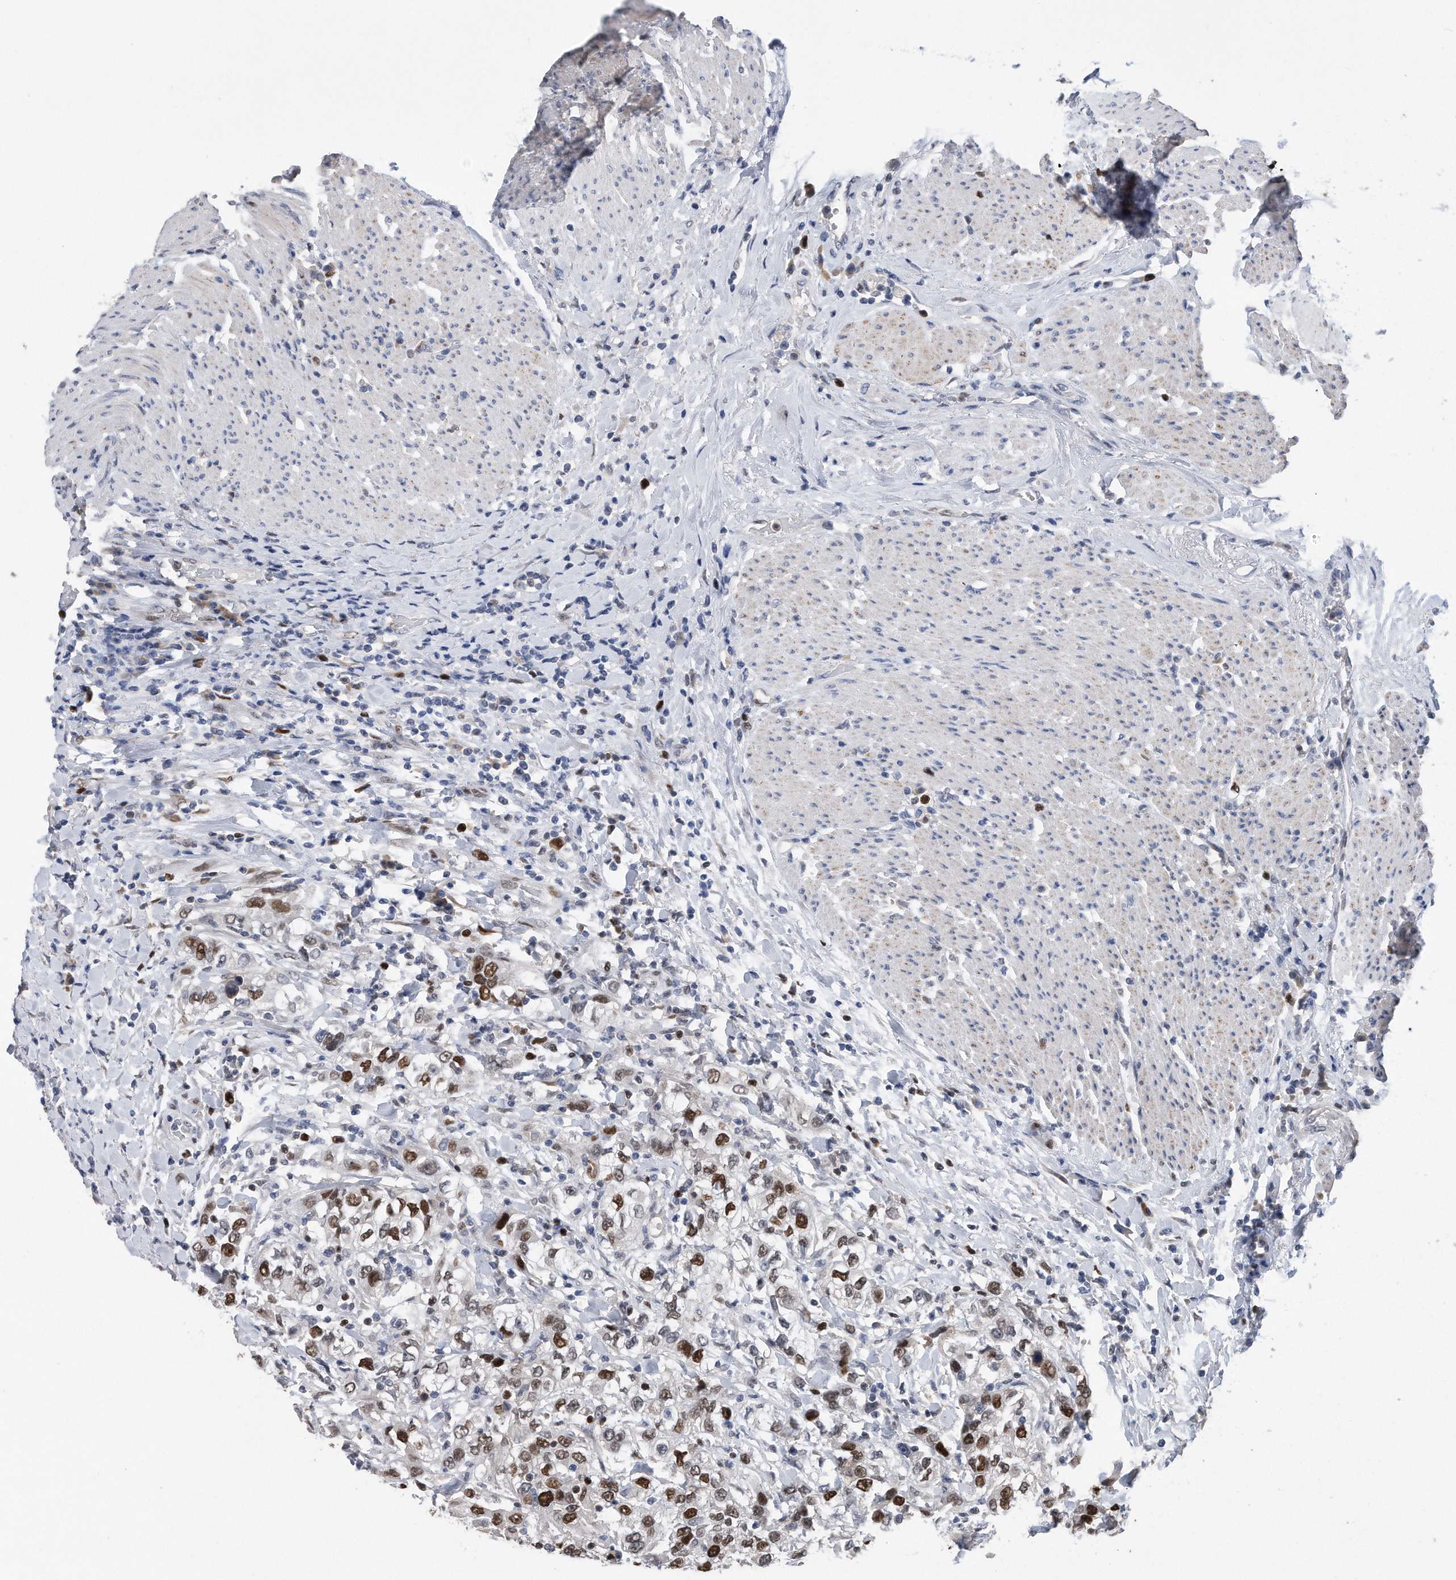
{"staining": {"intensity": "strong", "quantity": ">75%", "location": "nuclear"}, "tissue": "urothelial cancer", "cell_type": "Tumor cells", "image_type": "cancer", "snomed": [{"axis": "morphology", "description": "Urothelial carcinoma, High grade"}, {"axis": "topography", "description": "Urinary bladder"}], "caption": "Protein expression analysis of human high-grade urothelial carcinoma reveals strong nuclear expression in approximately >75% of tumor cells.", "gene": "PCNA", "patient": {"sex": "female", "age": 80}}